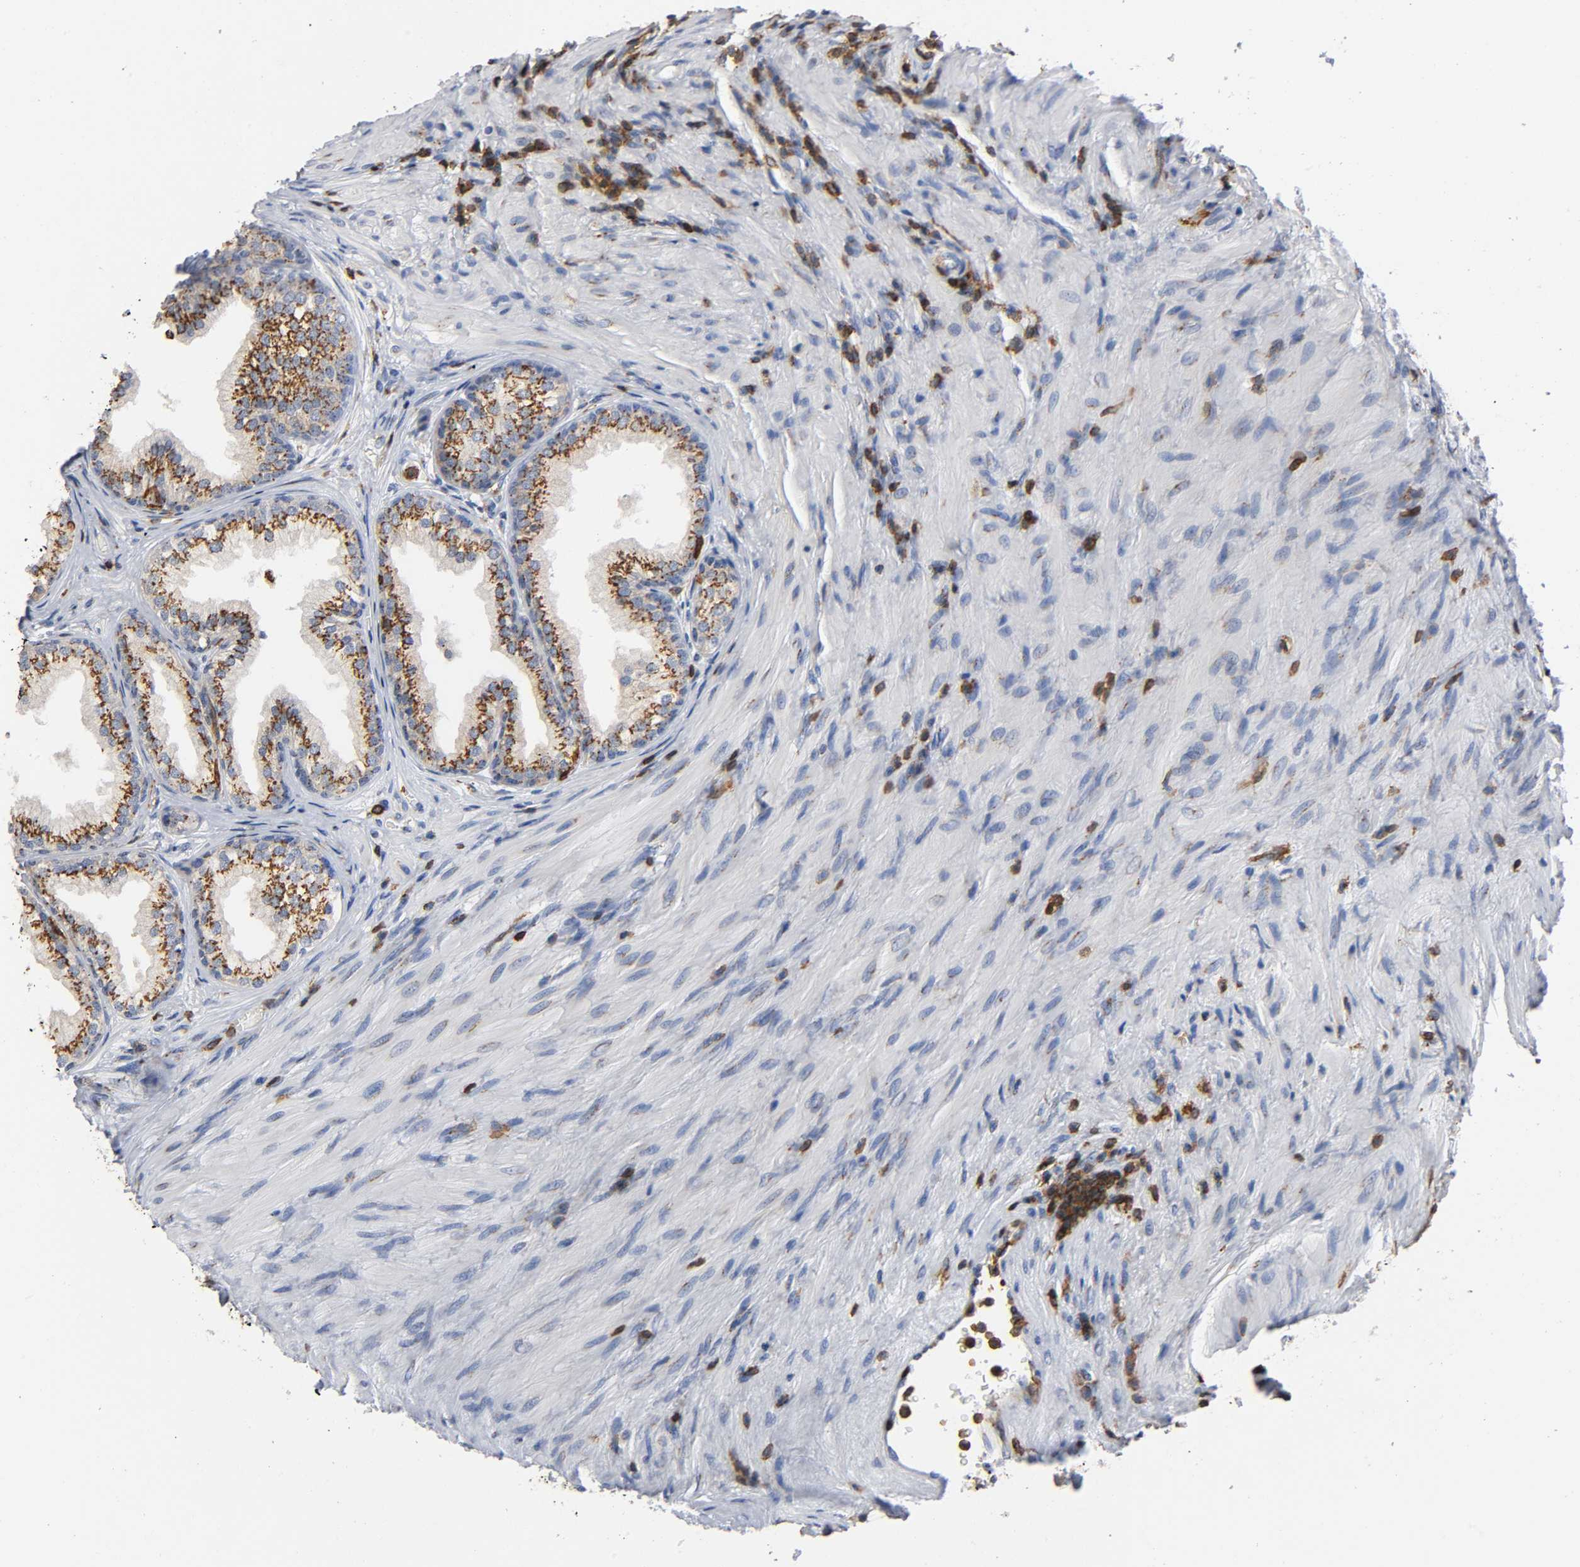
{"staining": {"intensity": "strong", "quantity": ">75%", "location": "cytoplasmic/membranous"}, "tissue": "prostate", "cell_type": "Glandular cells", "image_type": "normal", "snomed": [{"axis": "morphology", "description": "Normal tissue, NOS"}, {"axis": "topography", "description": "Prostate"}], "caption": "DAB immunohistochemical staining of unremarkable human prostate reveals strong cytoplasmic/membranous protein positivity in about >75% of glandular cells.", "gene": "CAPN10", "patient": {"sex": "male", "age": 76}}